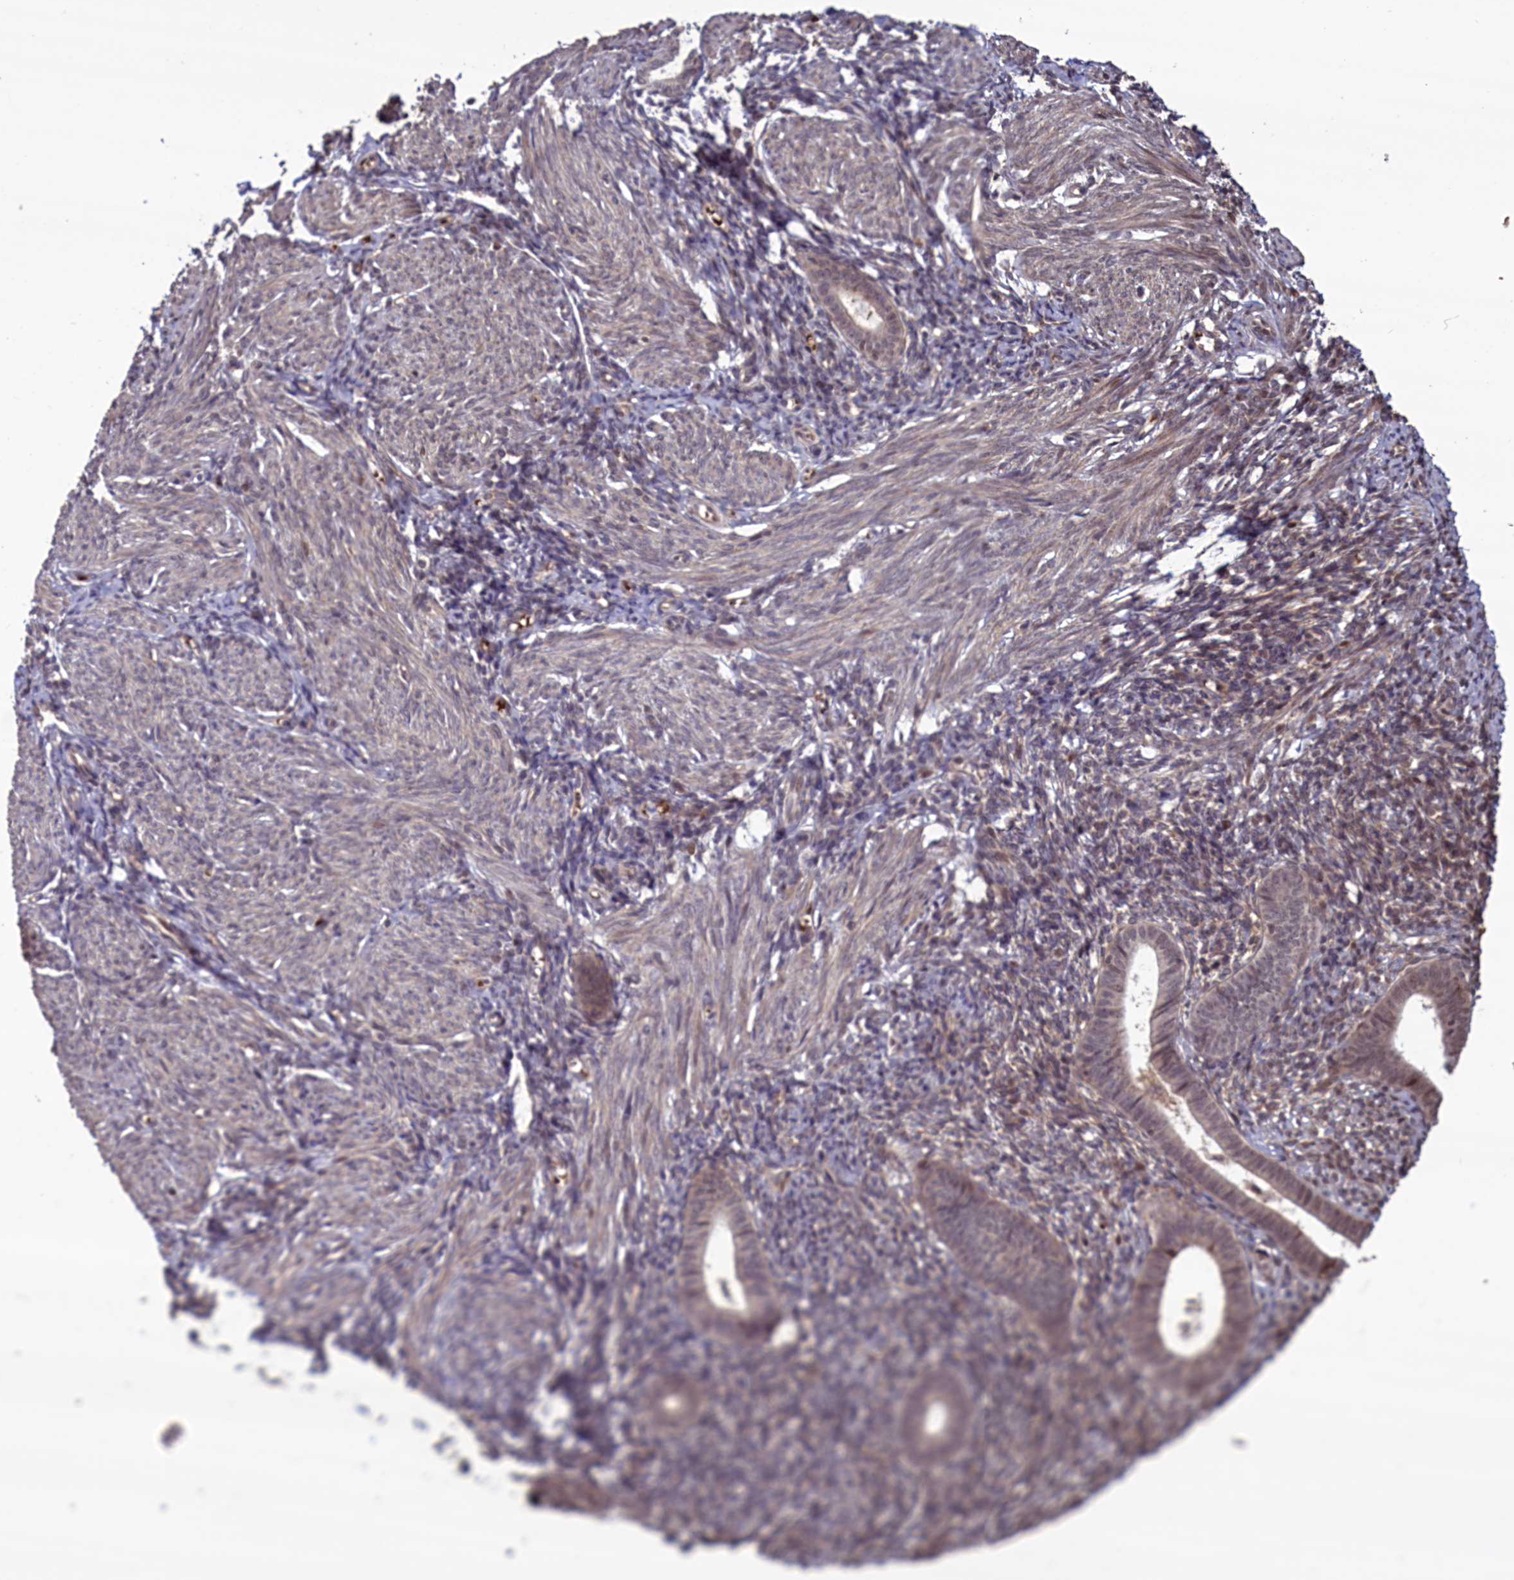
{"staining": {"intensity": "weak", "quantity": "25%-75%", "location": "cytoplasmic/membranous"}, "tissue": "endometrium", "cell_type": "Cells in endometrial stroma", "image_type": "normal", "snomed": [{"axis": "morphology", "description": "Normal tissue, NOS"}, {"axis": "morphology", "description": "Adenocarcinoma, NOS"}, {"axis": "topography", "description": "Endometrium"}], "caption": "DAB immunohistochemical staining of benign human endometrium reveals weak cytoplasmic/membranous protein staining in about 25%-75% of cells in endometrial stroma. (DAB (3,3'-diaminobenzidine) IHC with brightfield microscopy, high magnification).", "gene": "SHFL", "patient": {"sex": "female", "age": 57}}